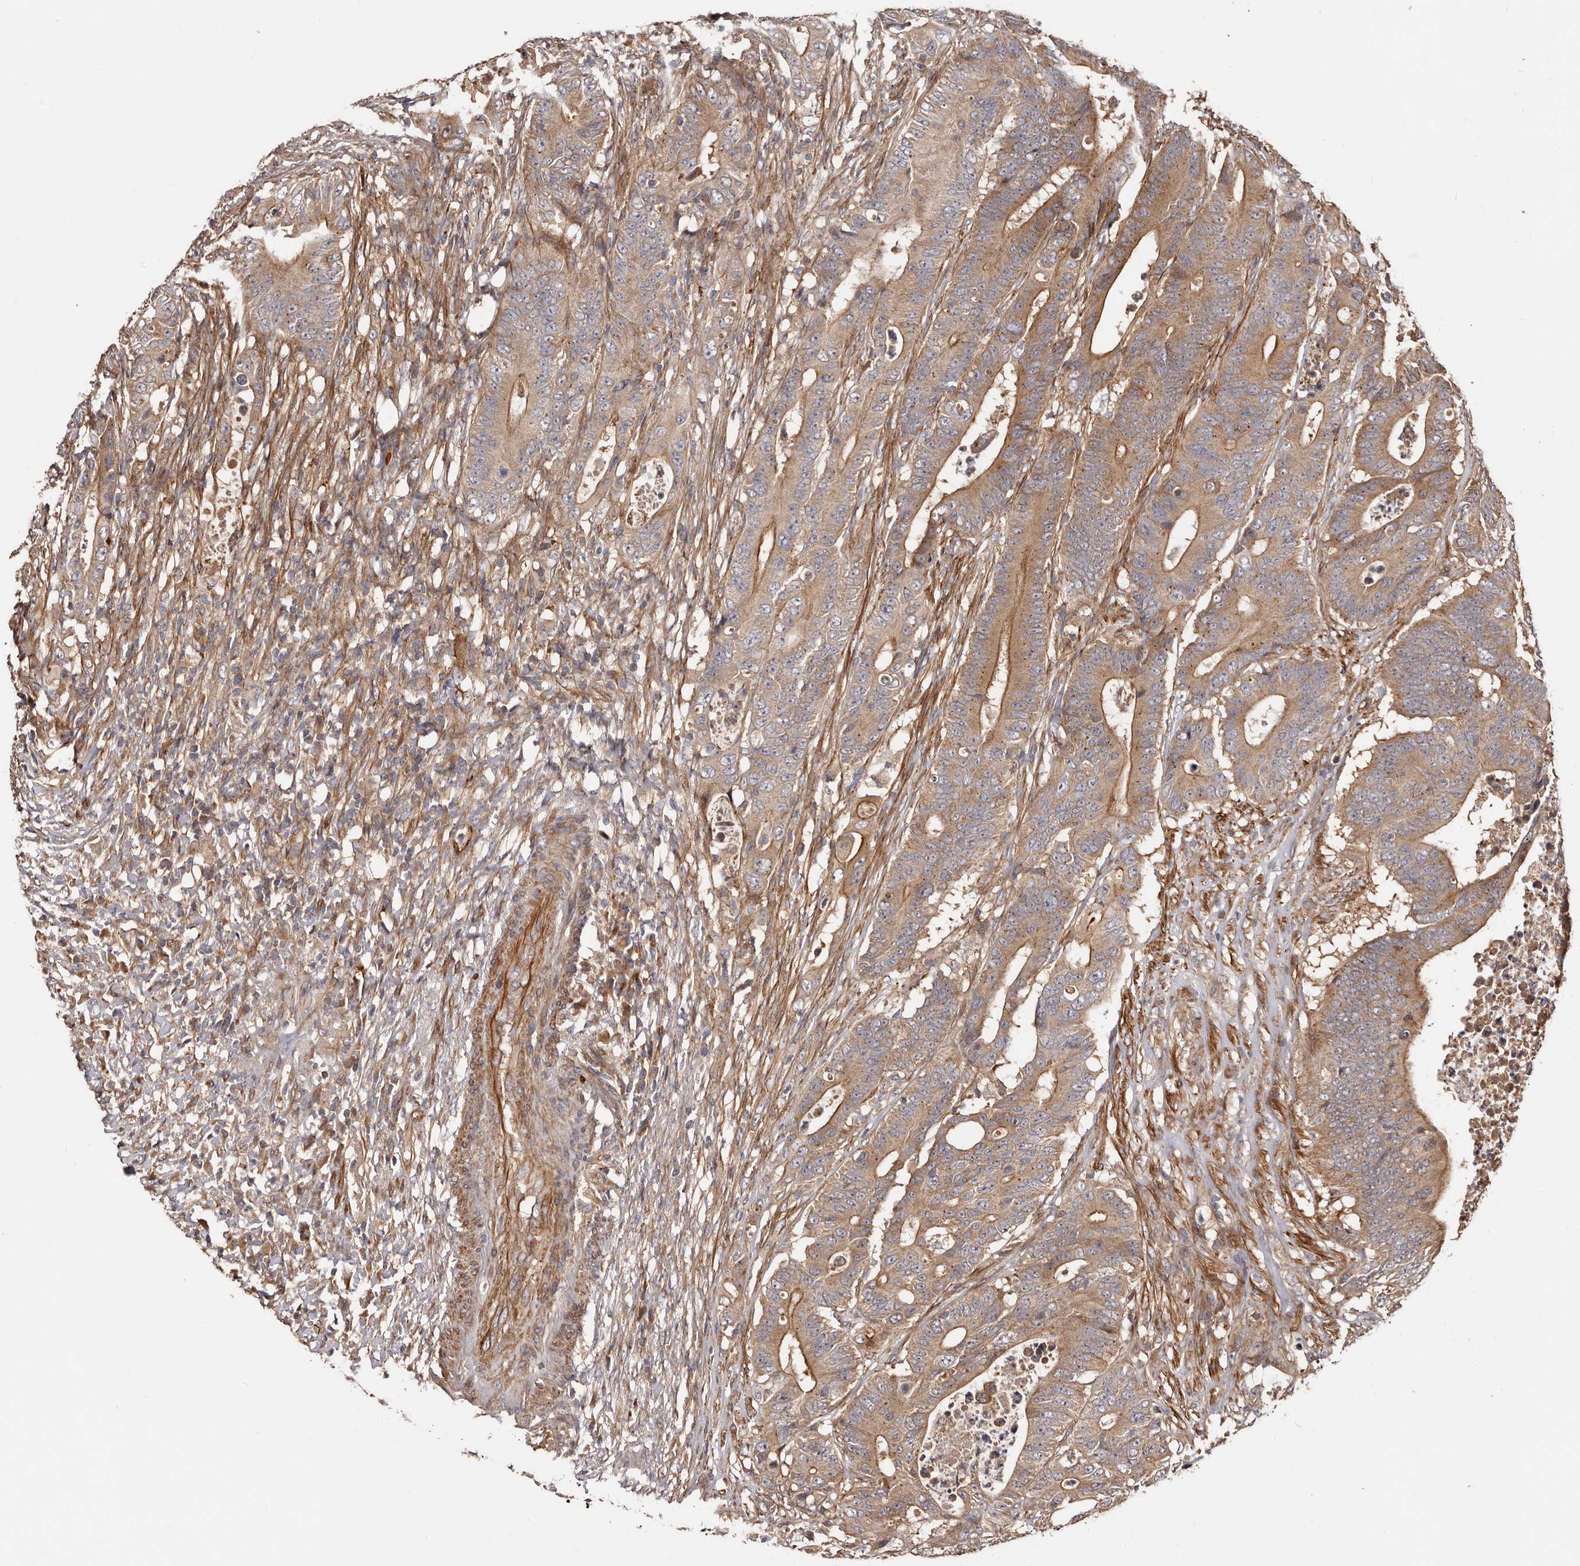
{"staining": {"intensity": "moderate", "quantity": ">75%", "location": "cytoplasmic/membranous"}, "tissue": "colorectal cancer", "cell_type": "Tumor cells", "image_type": "cancer", "snomed": [{"axis": "morphology", "description": "Adenocarcinoma, NOS"}, {"axis": "topography", "description": "Colon"}], "caption": "Immunohistochemistry micrograph of adenocarcinoma (colorectal) stained for a protein (brown), which displays medium levels of moderate cytoplasmic/membranous positivity in about >75% of tumor cells.", "gene": "GTPBP1", "patient": {"sex": "male", "age": 83}}